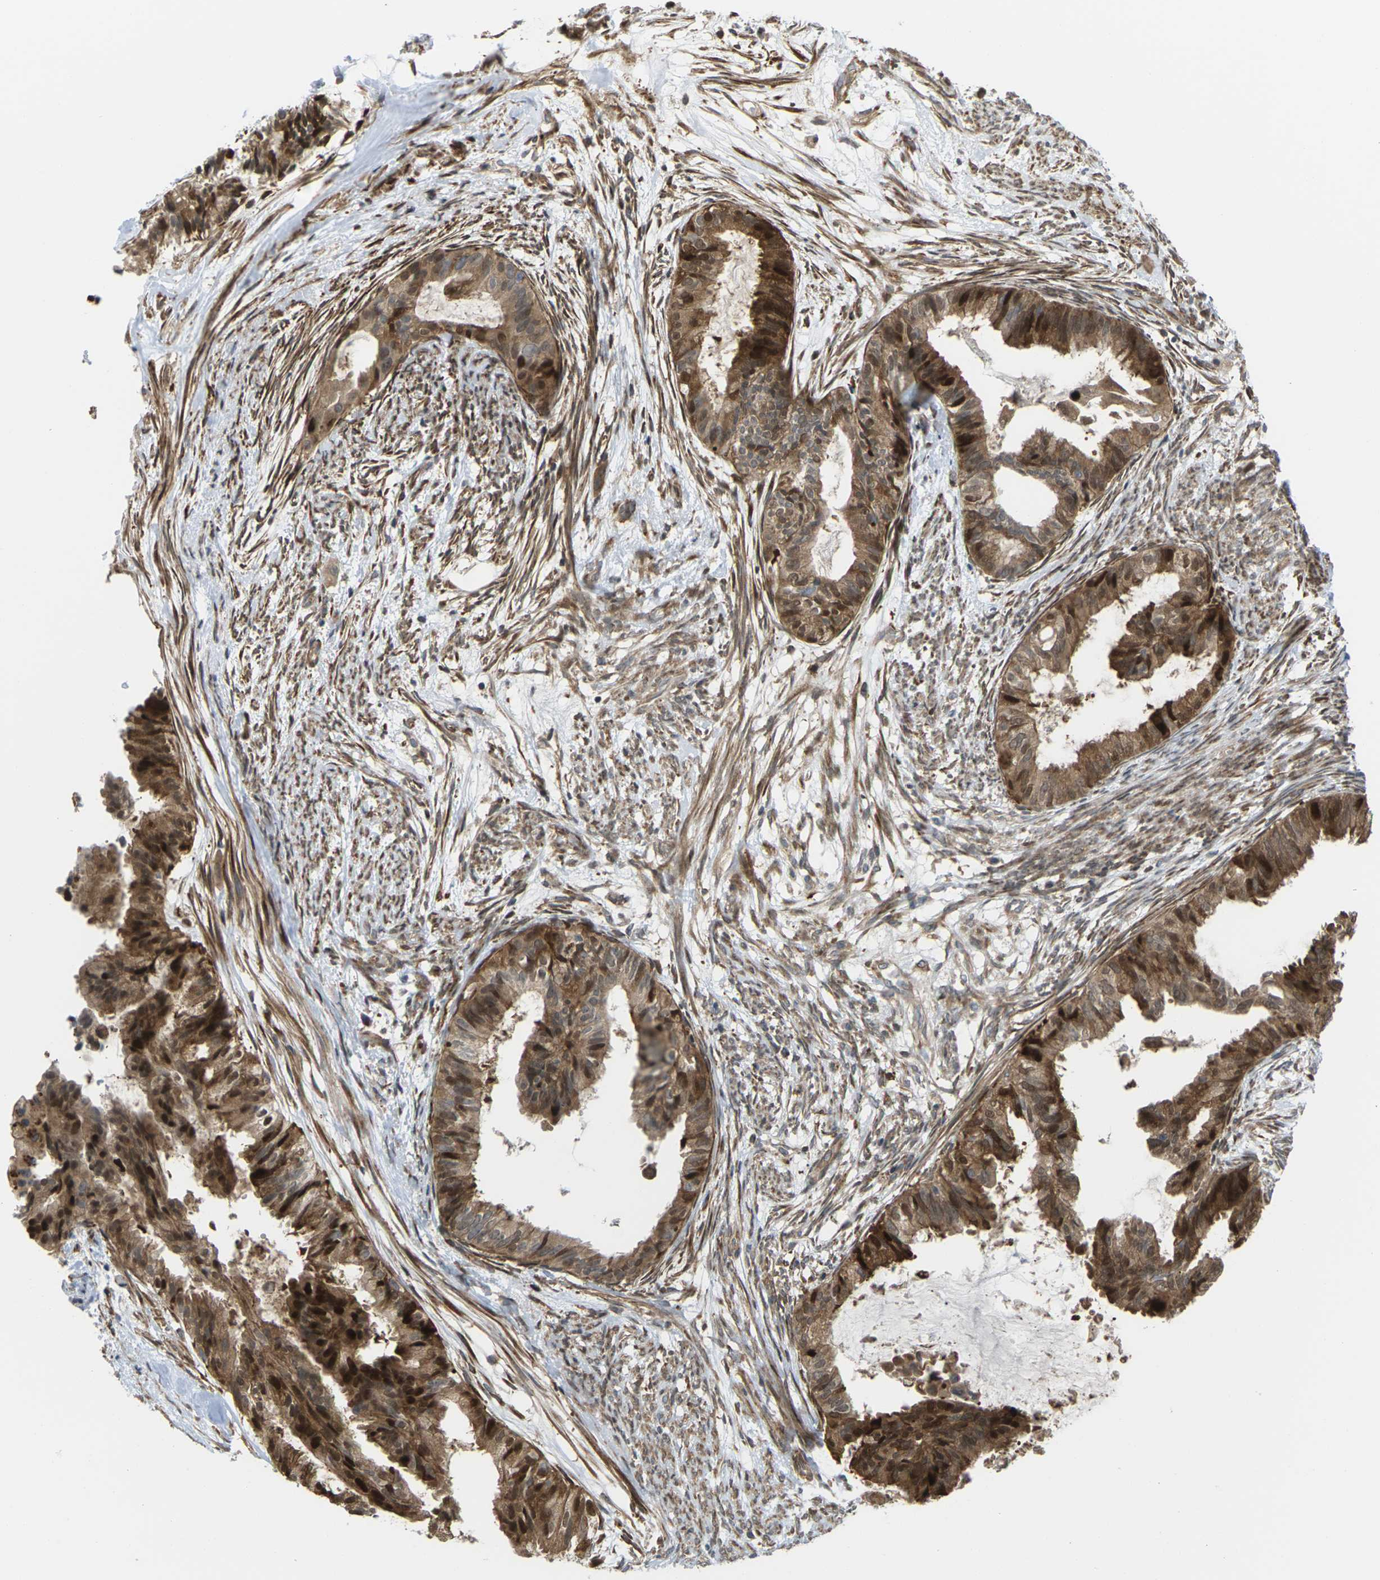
{"staining": {"intensity": "moderate", "quantity": ">75%", "location": "cytoplasmic/membranous,nuclear"}, "tissue": "cervical cancer", "cell_type": "Tumor cells", "image_type": "cancer", "snomed": [{"axis": "morphology", "description": "Normal tissue, NOS"}, {"axis": "morphology", "description": "Adenocarcinoma, NOS"}, {"axis": "topography", "description": "Cervix"}, {"axis": "topography", "description": "Endometrium"}], "caption": "Cervical adenocarcinoma stained for a protein displays moderate cytoplasmic/membranous and nuclear positivity in tumor cells.", "gene": "ROBO1", "patient": {"sex": "female", "age": 86}}